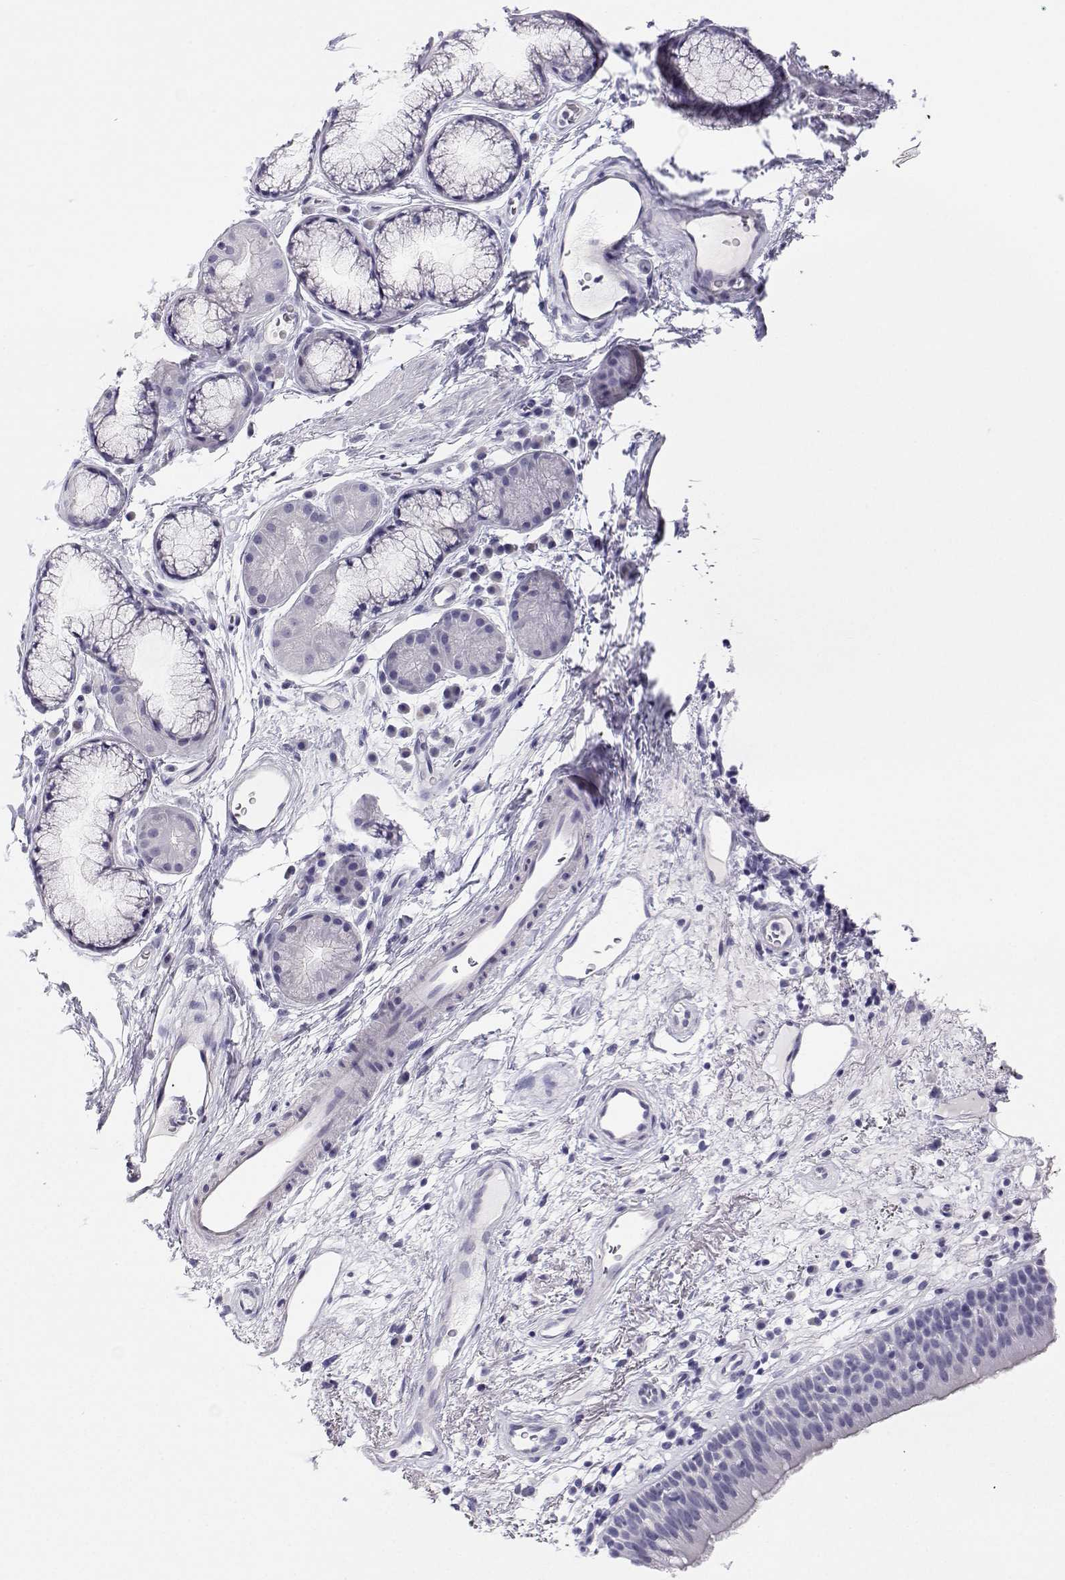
{"staining": {"intensity": "negative", "quantity": "none", "location": "none"}, "tissue": "bronchus", "cell_type": "Respiratory epithelial cells", "image_type": "normal", "snomed": [{"axis": "morphology", "description": "Normal tissue, NOS"}, {"axis": "topography", "description": "Cartilage tissue"}, {"axis": "topography", "description": "Bronchus"}], "caption": "Bronchus stained for a protein using IHC exhibits no staining respiratory epithelial cells.", "gene": "BHMT", "patient": {"sex": "male", "age": 58}}